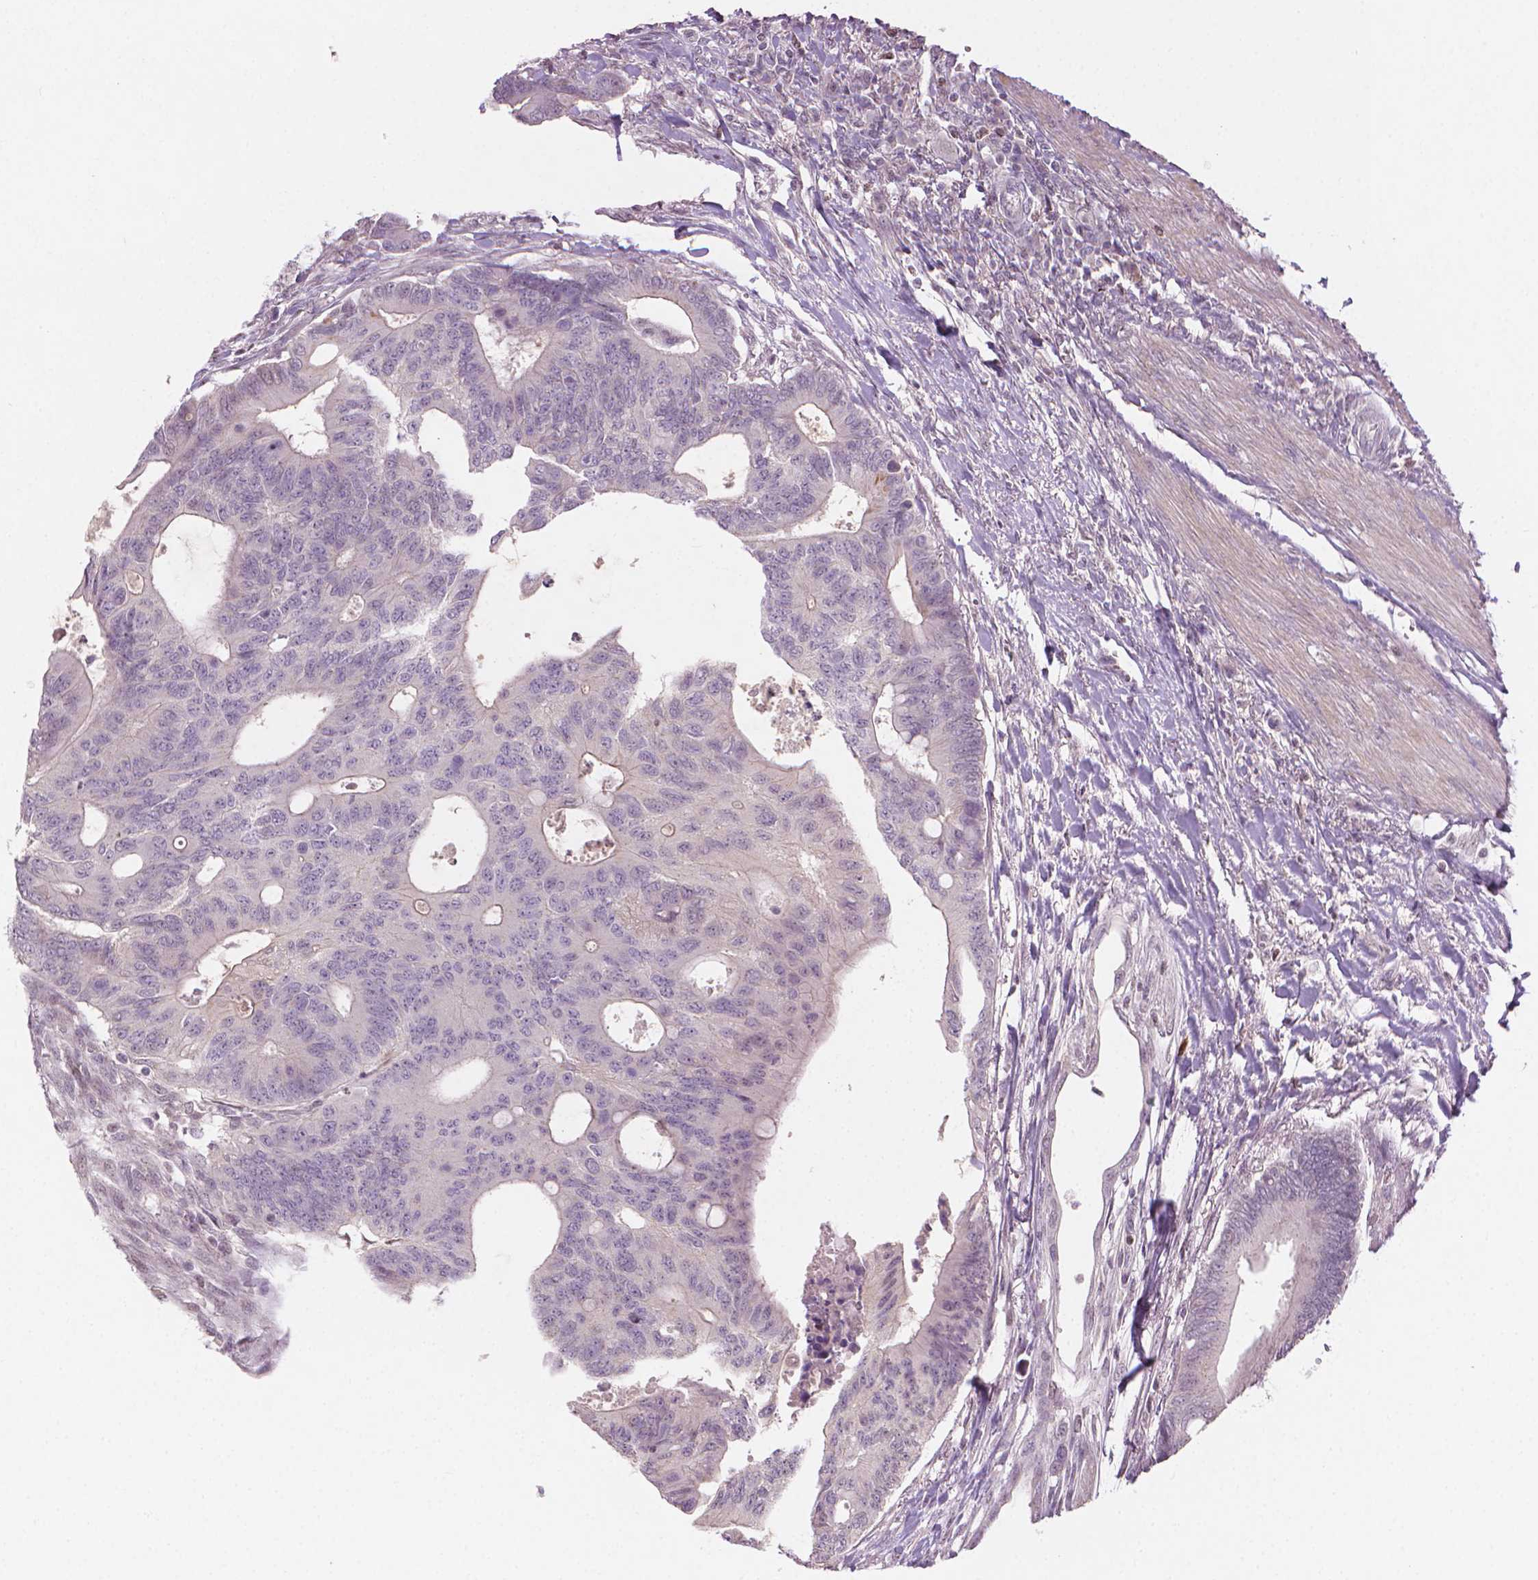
{"staining": {"intensity": "negative", "quantity": "none", "location": "none"}, "tissue": "colorectal cancer", "cell_type": "Tumor cells", "image_type": "cancer", "snomed": [{"axis": "morphology", "description": "Adenocarcinoma, NOS"}, {"axis": "topography", "description": "Colon"}], "caption": "DAB (3,3'-diaminobenzidine) immunohistochemical staining of colorectal adenocarcinoma displays no significant staining in tumor cells.", "gene": "NCAN", "patient": {"sex": "male", "age": 65}}